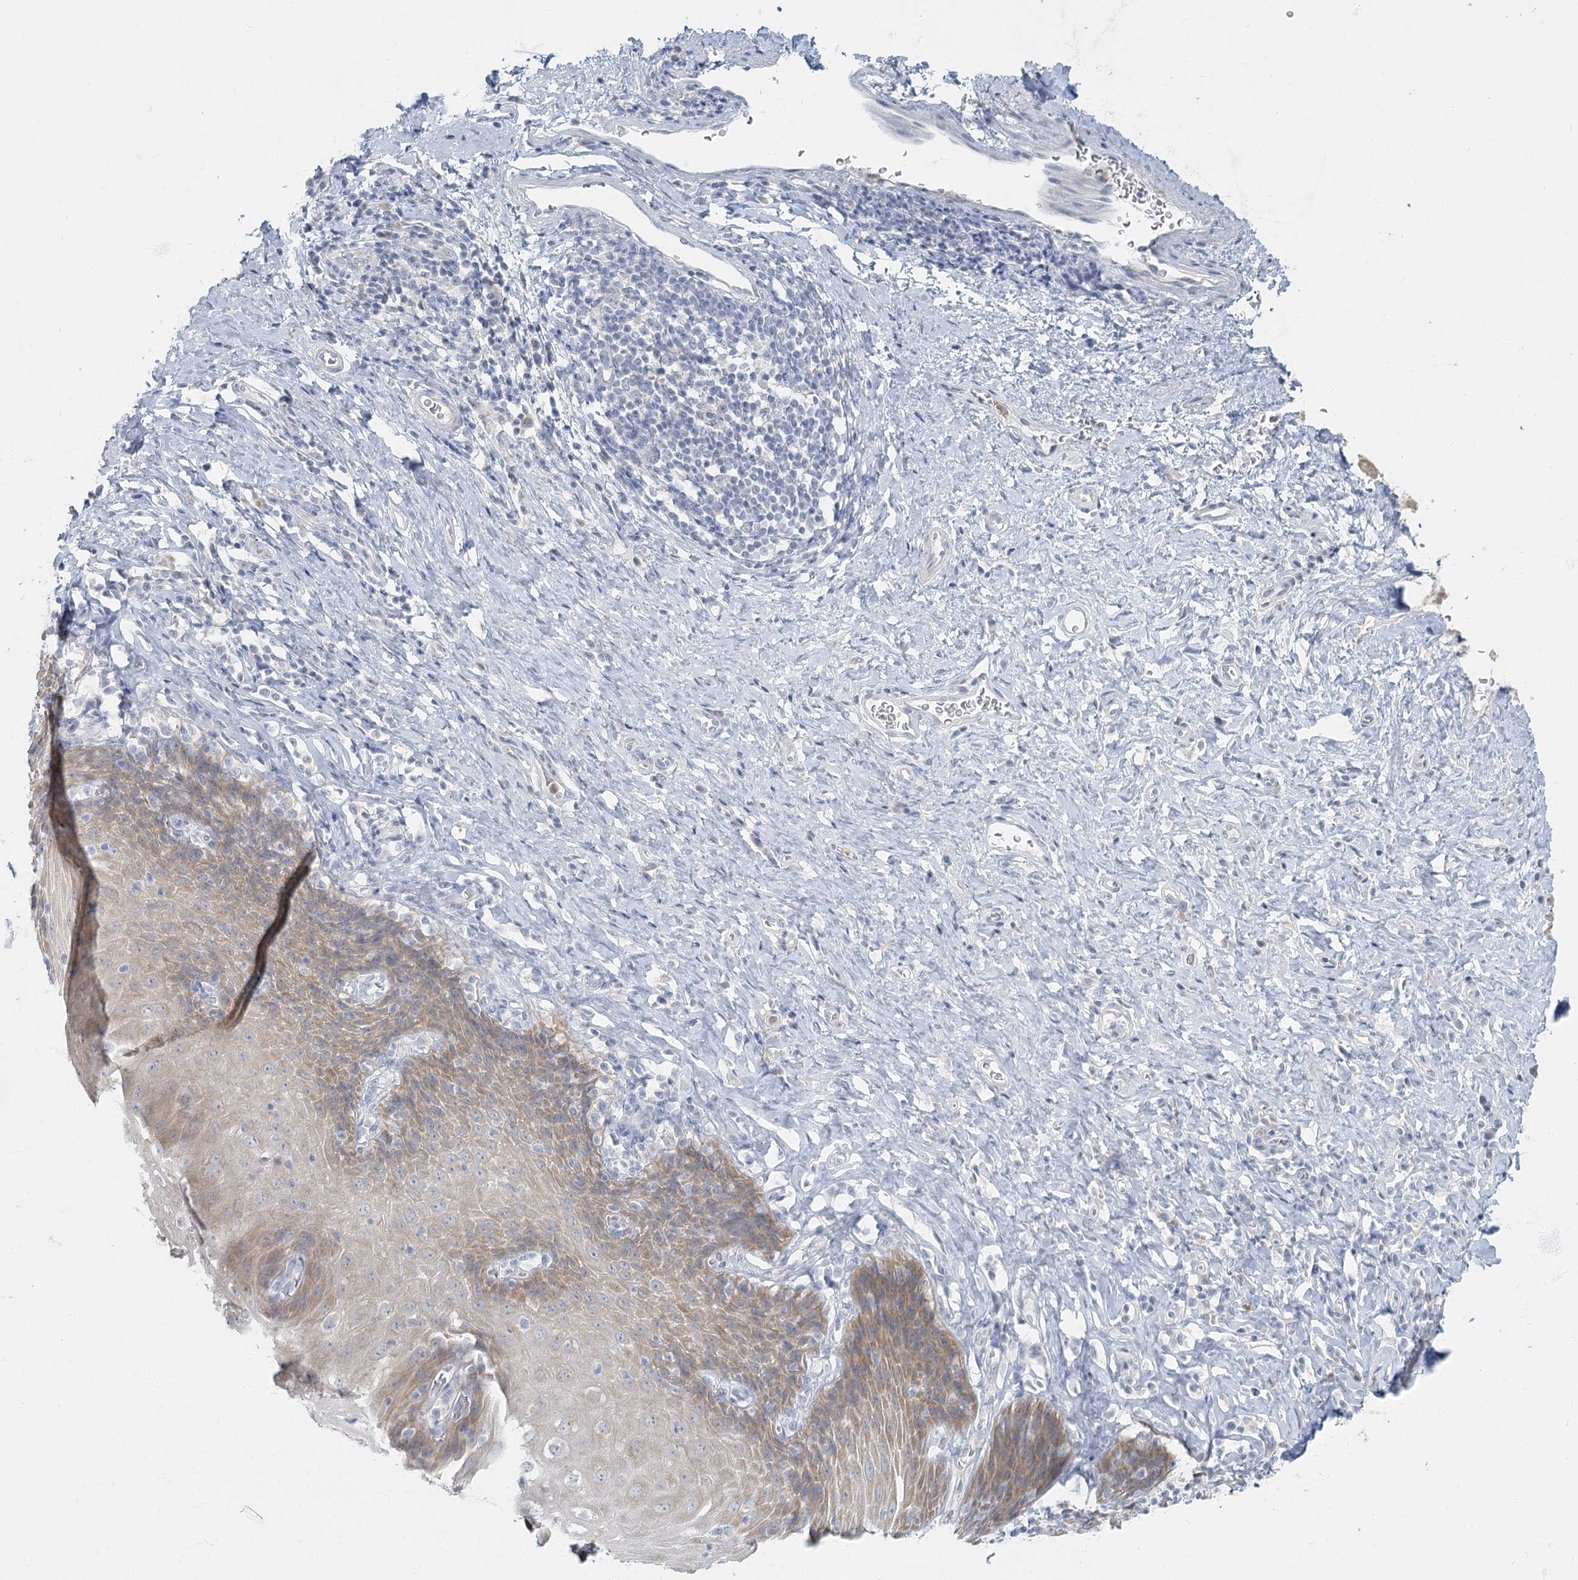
{"staining": {"intensity": "moderate", "quantity": "25%-75%", "location": "cytoplasmic/membranous"}, "tissue": "esophagus", "cell_type": "Squamous epithelial cells", "image_type": "normal", "snomed": [{"axis": "morphology", "description": "Normal tissue, NOS"}, {"axis": "topography", "description": "Esophagus"}], "caption": "Immunohistochemistry photomicrograph of benign esophagus: esophagus stained using immunohistochemistry shows medium levels of moderate protein expression localized specifically in the cytoplasmic/membranous of squamous epithelial cells, appearing as a cytoplasmic/membranous brown color.", "gene": "FAM110C", "patient": {"sex": "female", "age": 61}}